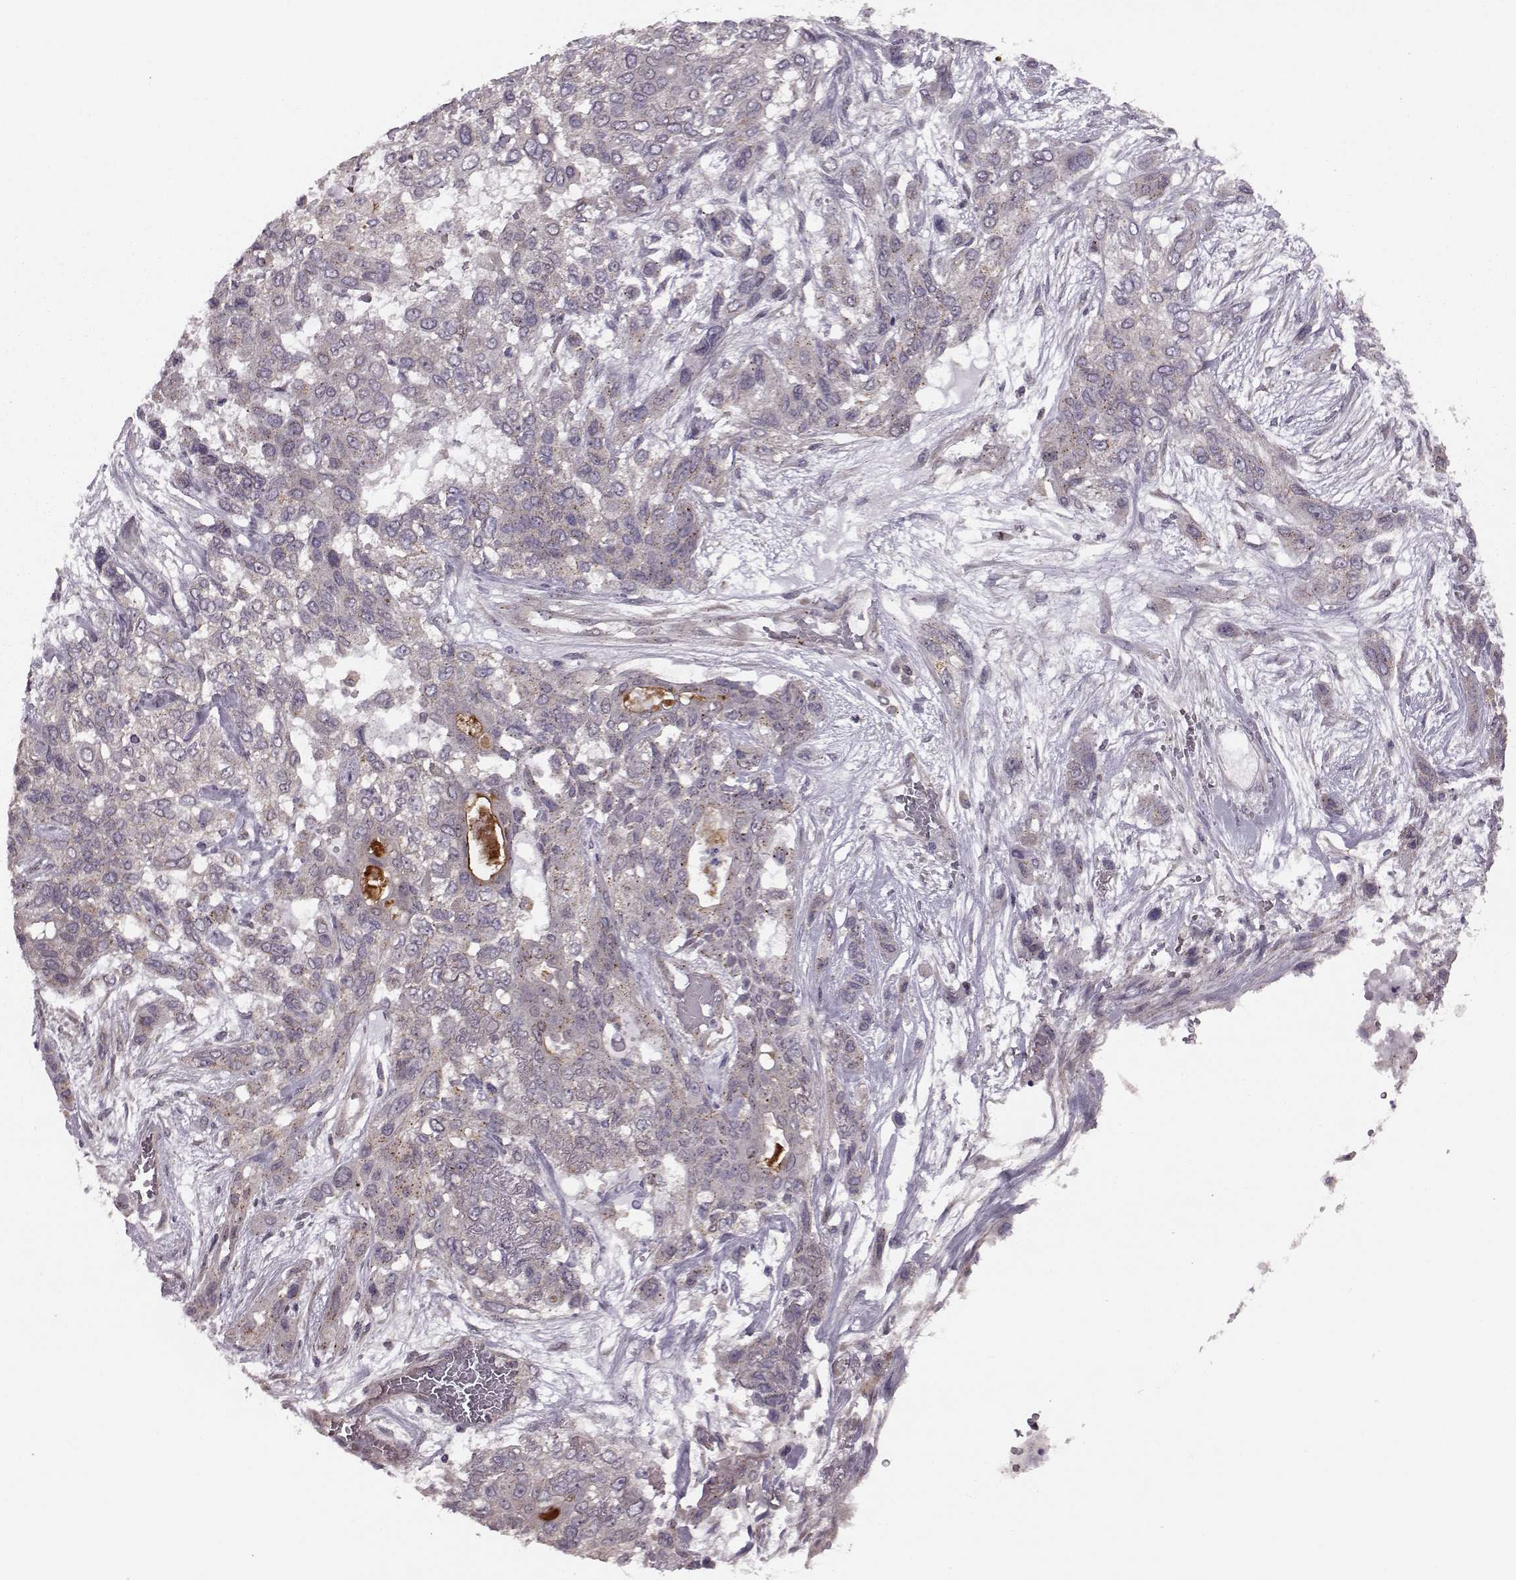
{"staining": {"intensity": "weak", "quantity": ">75%", "location": "cytoplasmic/membranous"}, "tissue": "lung cancer", "cell_type": "Tumor cells", "image_type": "cancer", "snomed": [{"axis": "morphology", "description": "Squamous cell carcinoma, NOS"}, {"axis": "topography", "description": "Lung"}], "caption": "A high-resolution micrograph shows immunohistochemistry staining of lung squamous cell carcinoma, which displays weak cytoplasmic/membranous positivity in about >75% of tumor cells.", "gene": "FNIP2", "patient": {"sex": "female", "age": 70}}